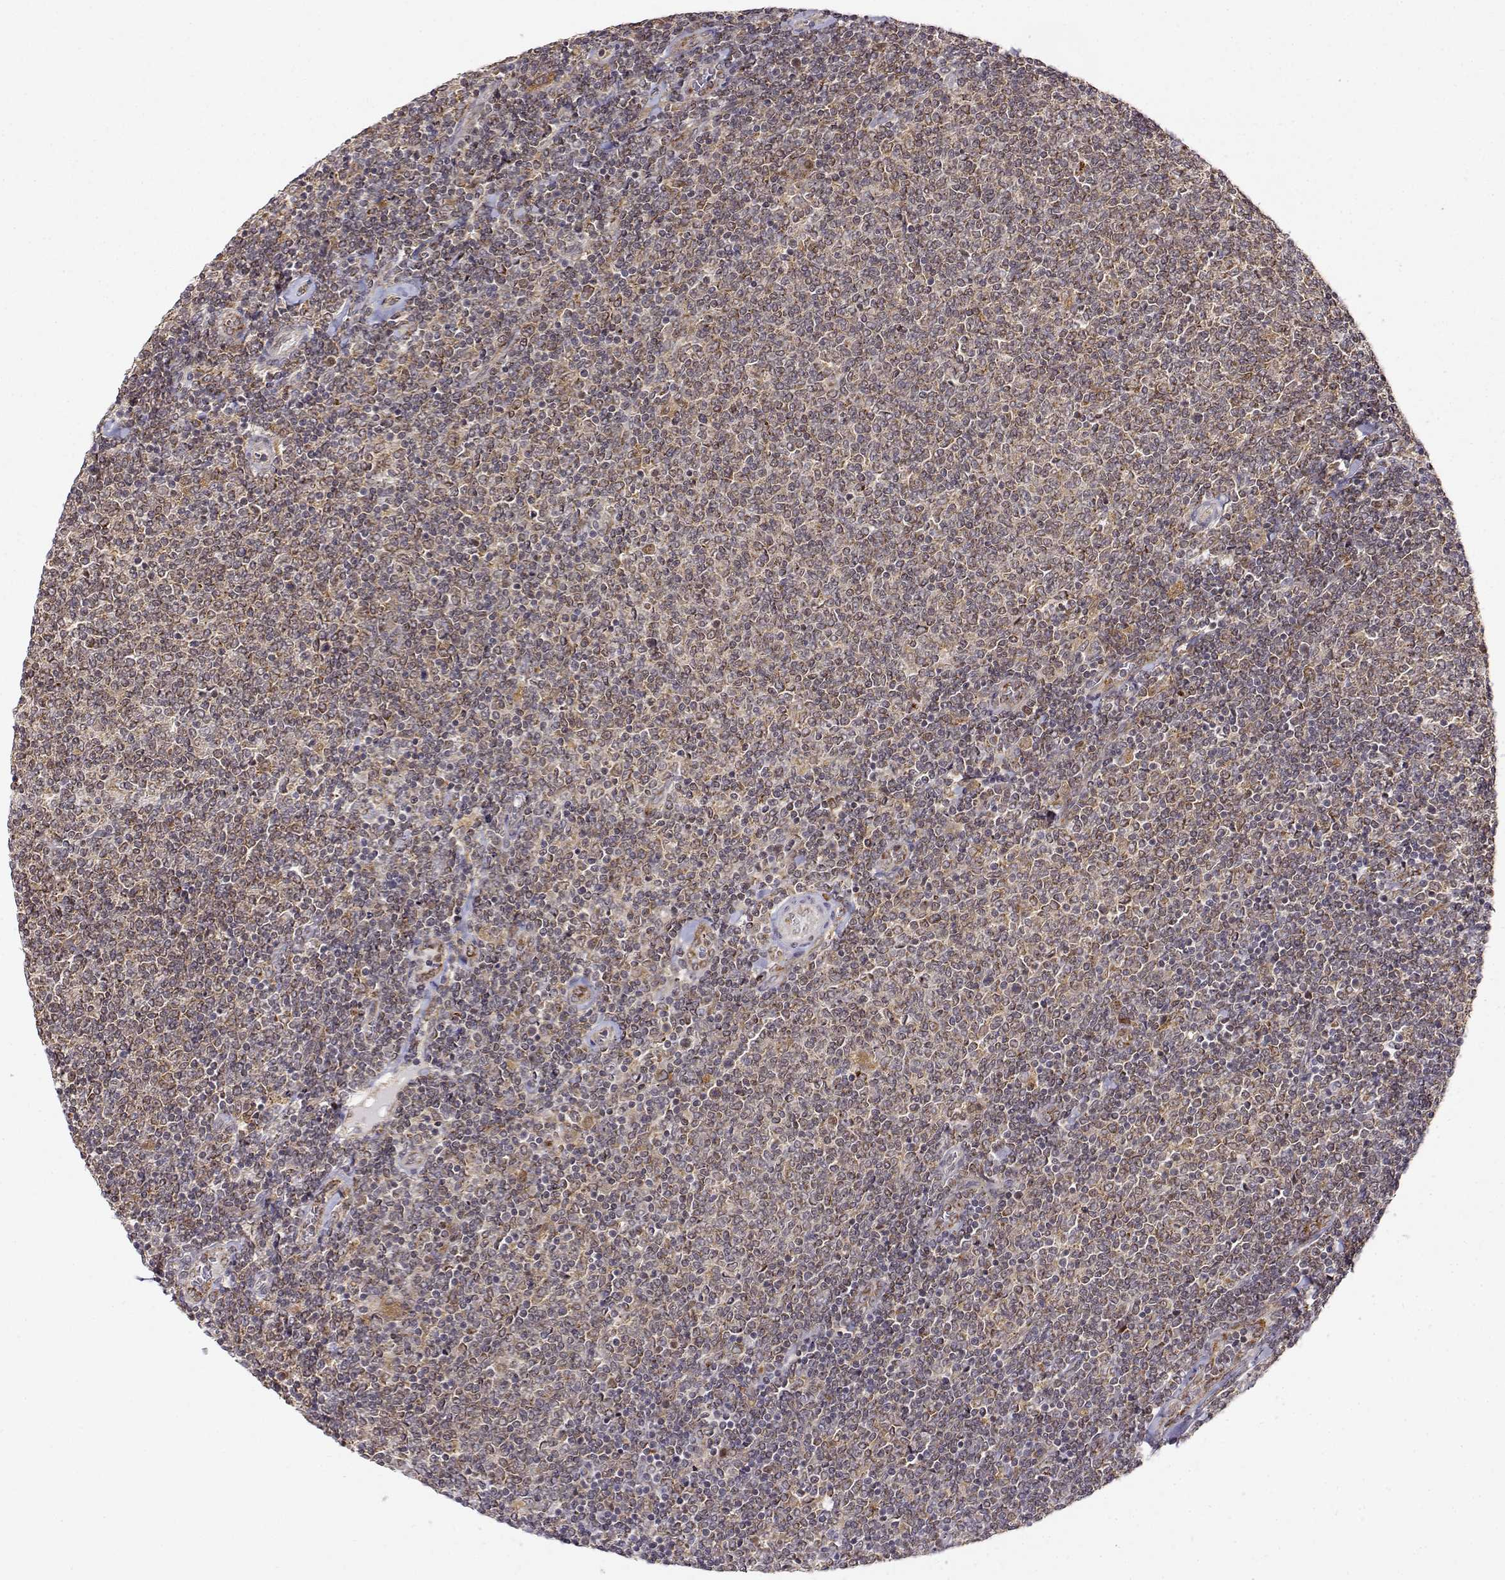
{"staining": {"intensity": "moderate", "quantity": "<25%", "location": "cytoplasmic/membranous"}, "tissue": "lymphoma", "cell_type": "Tumor cells", "image_type": "cancer", "snomed": [{"axis": "morphology", "description": "Malignant lymphoma, non-Hodgkin's type, Low grade"}, {"axis": "topography", "description": "Lymph node"}], "caption": "Immunohistochemical staining of low-grade malignant lymphoma, non-Hodgkin's type demonstrates low levels of moderate cytoplasmic/membranous positivity in about <25% of tumor cells.", "gene": "RNF13", "patient": {"sex": "male", "age": 52}}